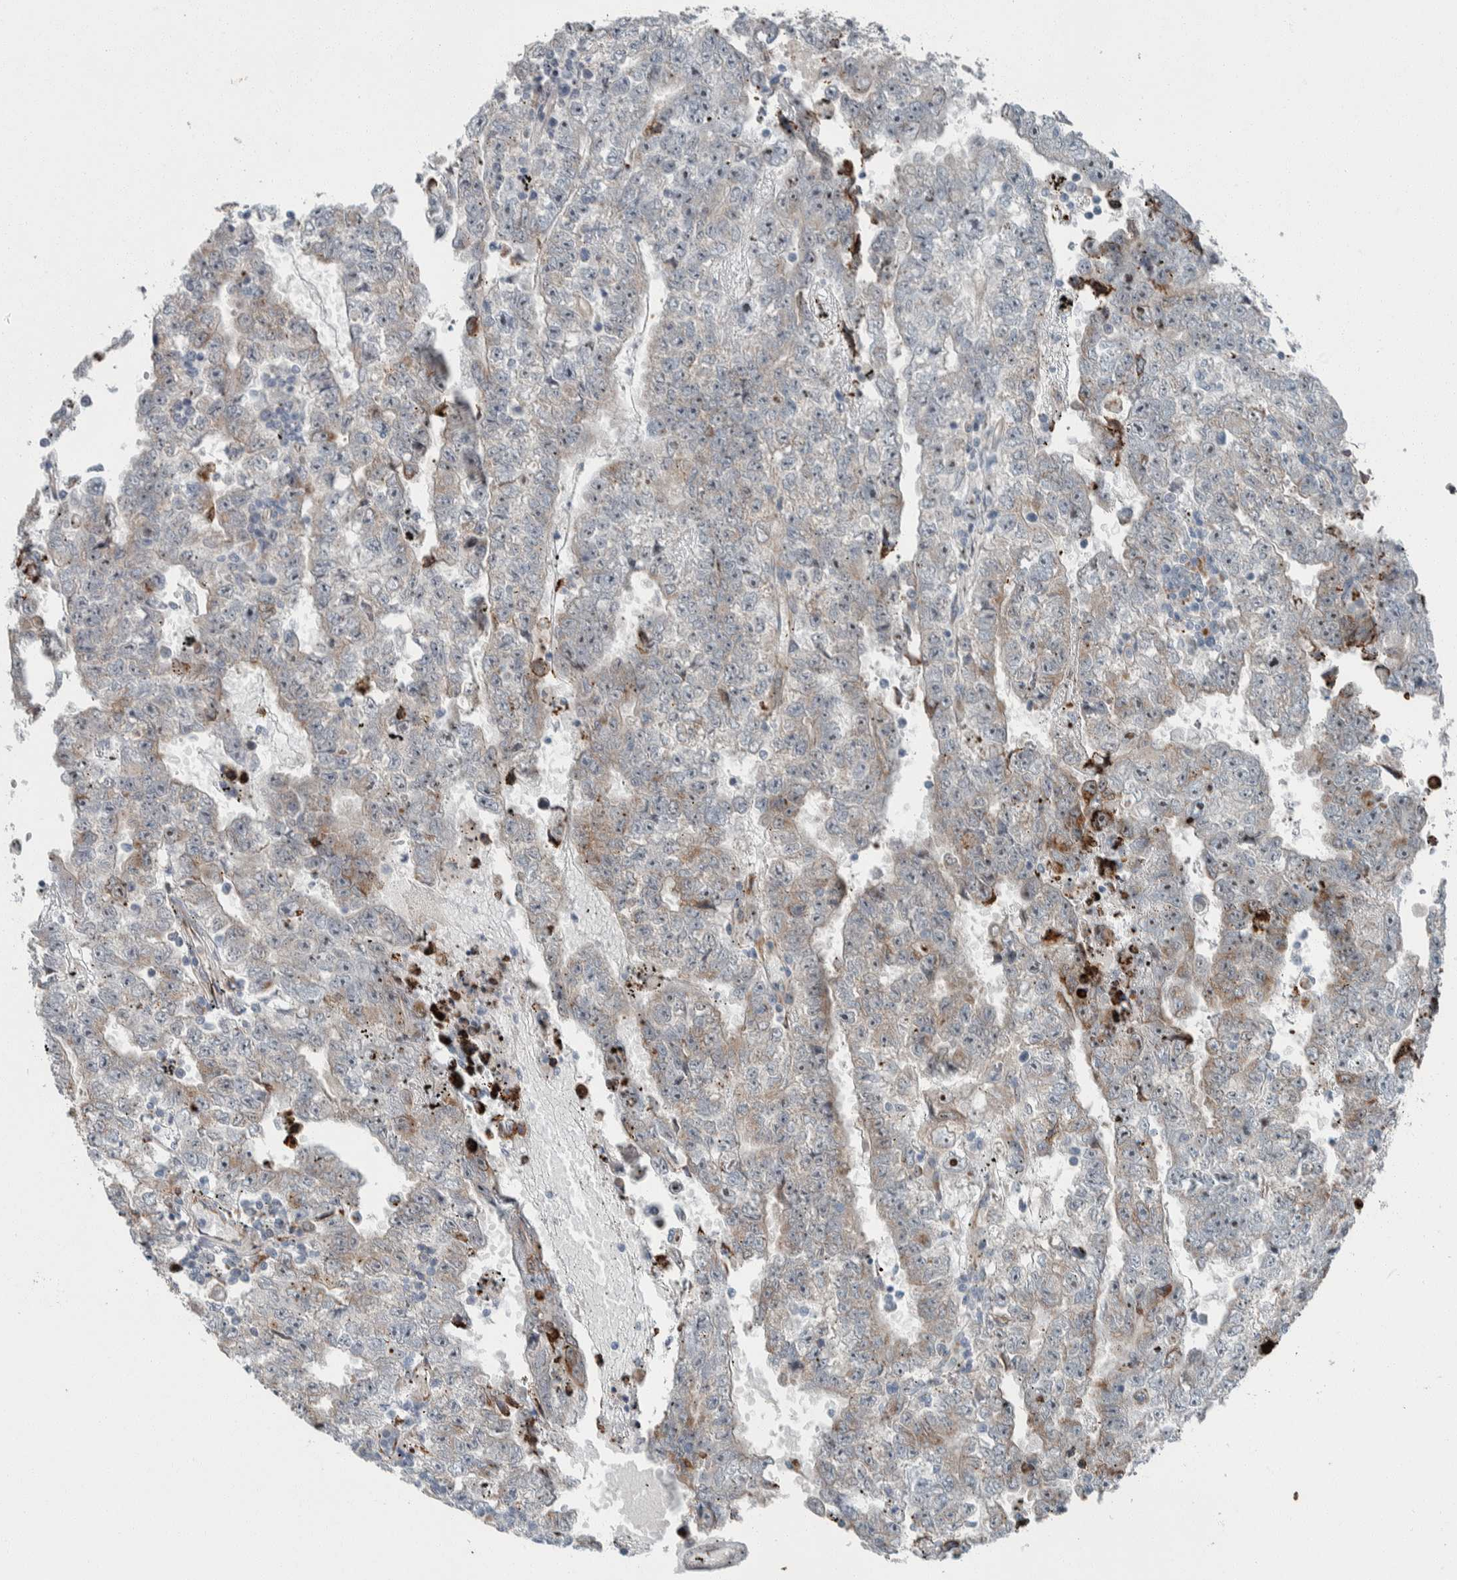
{"staining": {"intensity": "negative", "quantity": "none", "location": "none"}, "tissue": "testis cancer", "cell_type": "Tumor cells", "image_type": "cancer", "snomed": [{"axis": "morphology", "description": "Carcinoma, Embryonal, NOS"}, {"axis": "topography", "description": "Testis"}], "caption": "Testis embryonal carcinoma was stained to show a protein in brown. There is no significant expression in tumor cells.", "gene": "USP25", "patient": {"sex": "male", "age": 25}}